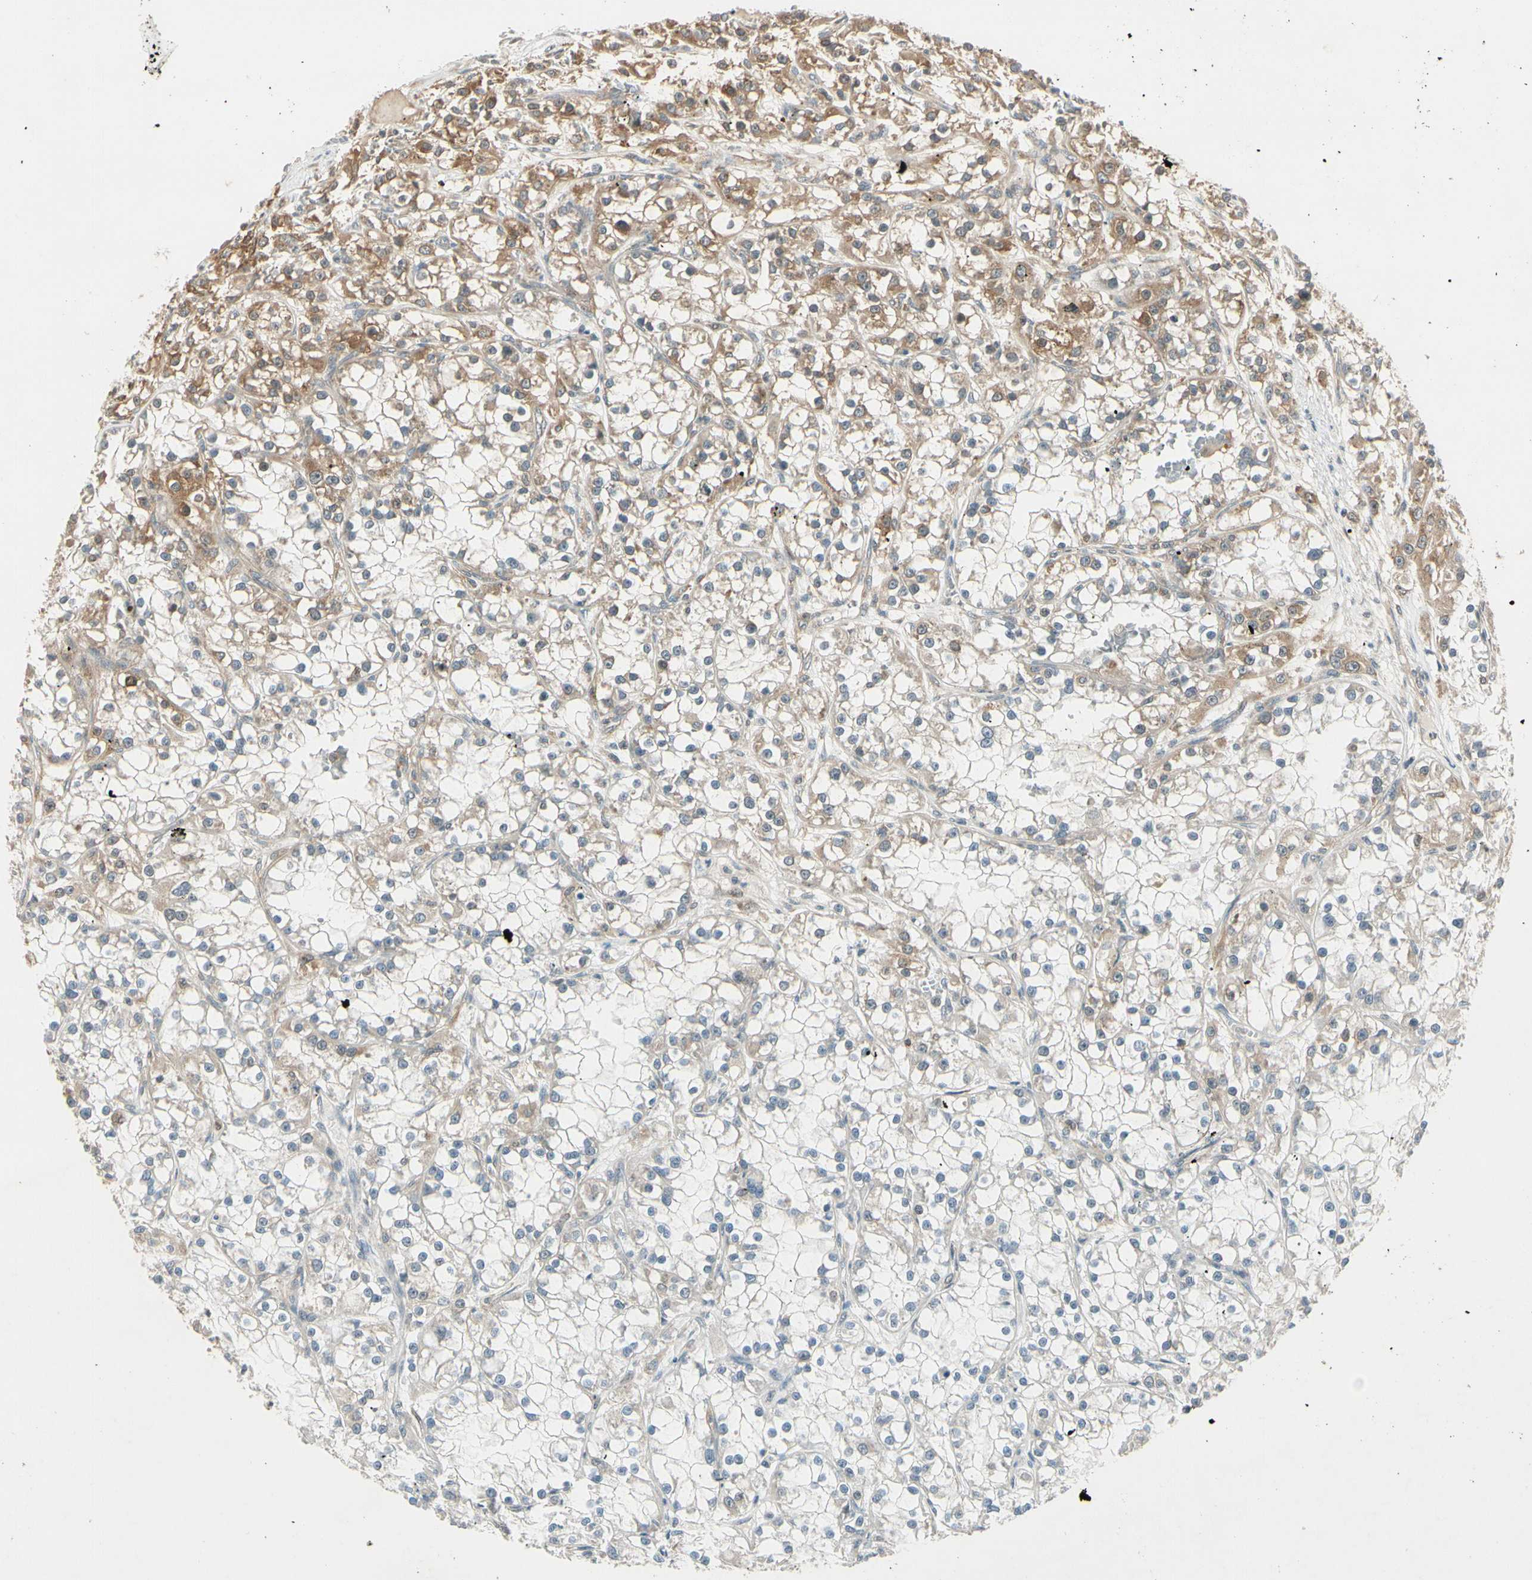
{"staining": {"intensity": "weak", "quantity": "<25%", "location": "none"}, "tissue": "renal cancer", "cell_type": "Tumor cells", "image_type": "cancer", "snomed": [{"axis": "morphology", "description": "Adenocarcinoma, NOS"}, {"axis": "topography", "description": "Kidney"}], "caption": "Tumor cells are negative for protein expression in human renal cancer.", "gene": "IPO5", "patient": {"sex": "female", "age": 52}}